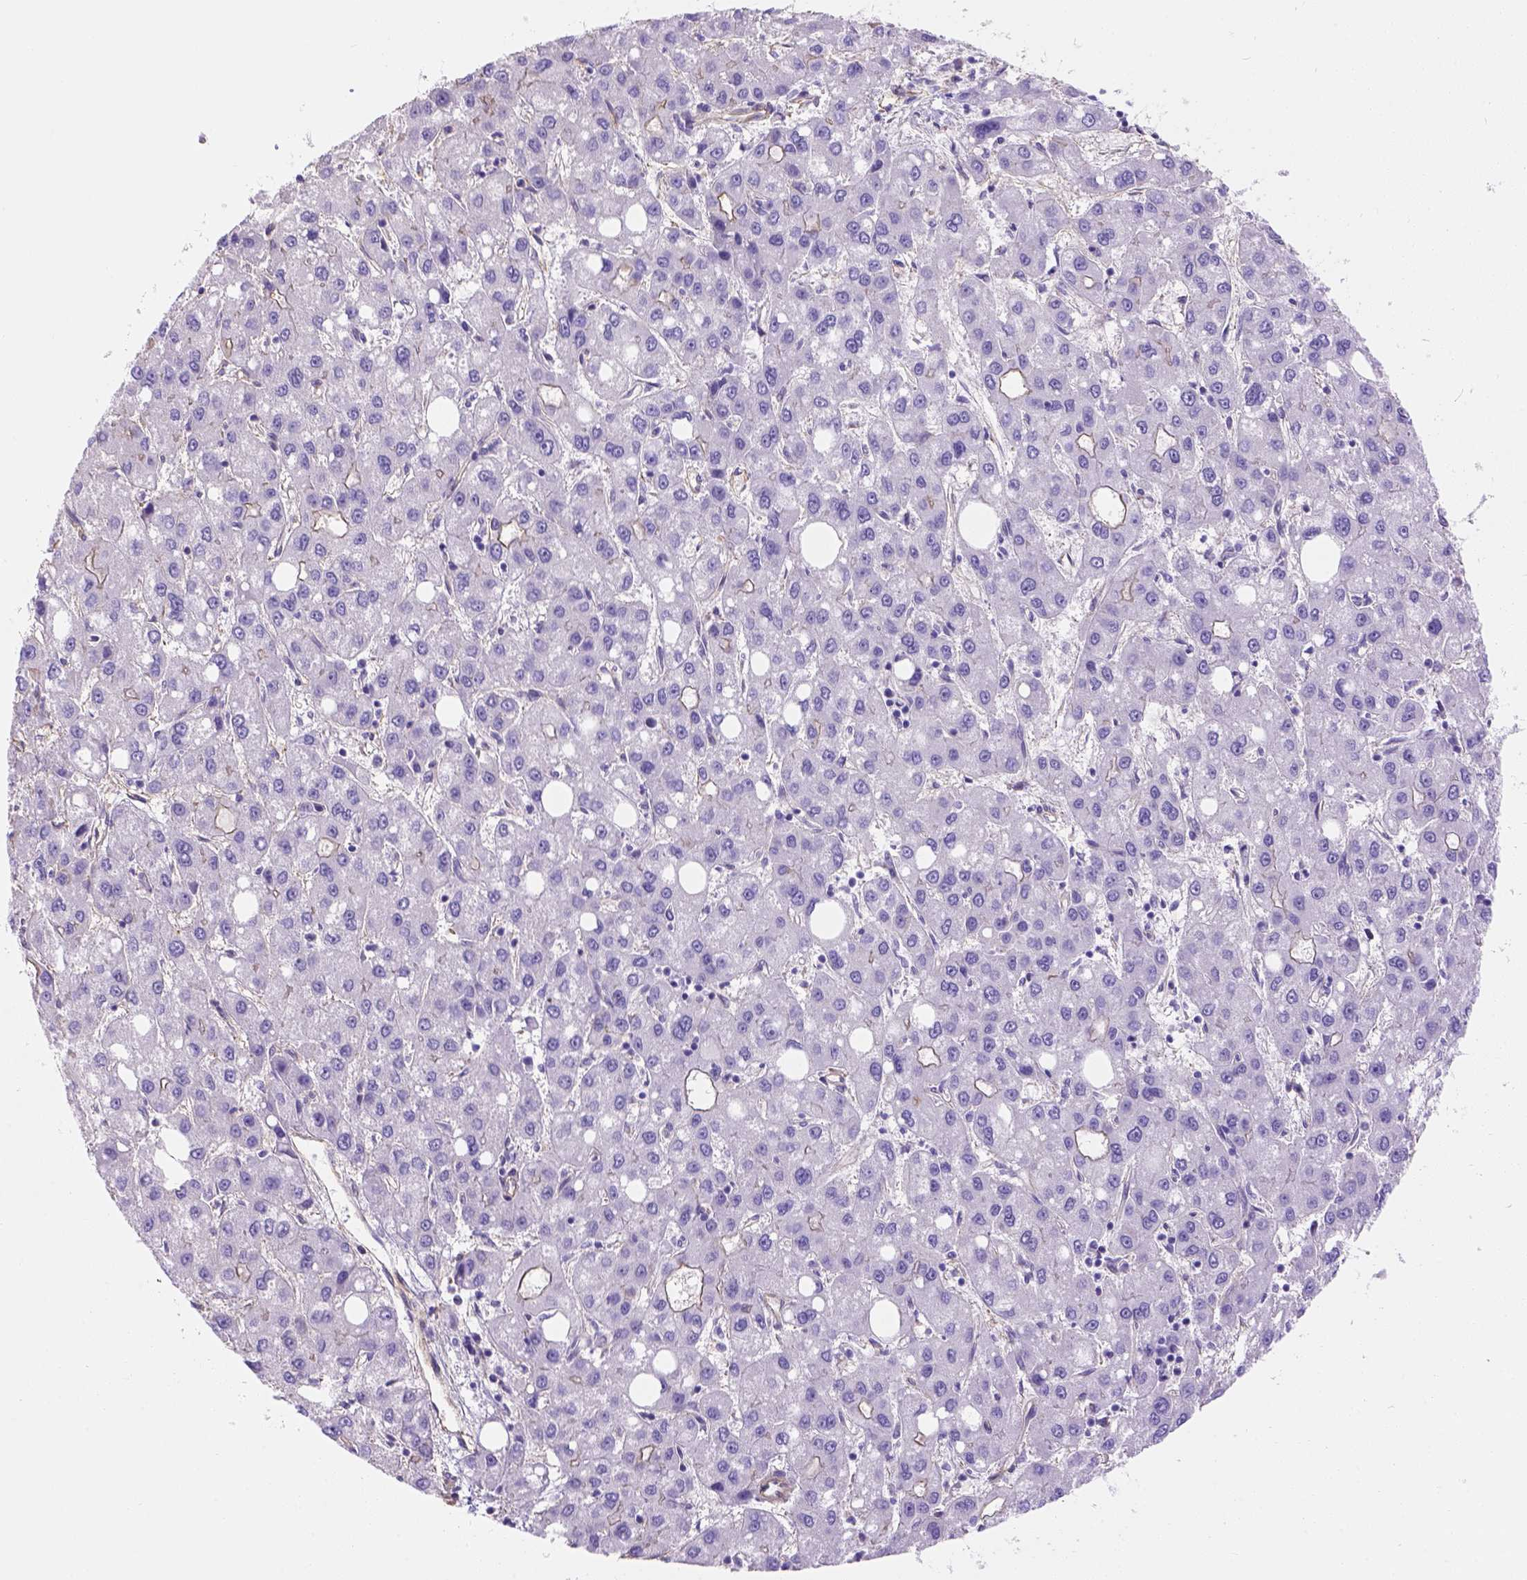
{"staining": {"intensity": "negative", "quantity": "none", "location": "none"}, "tissue": "liver cancer", "cell_type": "Tumor cells", "image_type": "cancer", "snomed": [{"axis": "morphology", "description": "Carcinoma, Hepatocellular, NOS"}, {"axis": "topography", "description": "Liver"}], "caption": "The micrograph displays no significant staining in tumor cells of liver cancer (hepatocellular carcinoma).", "gene": "PHF7", "patient": {"sex": "male", "age": 73}}